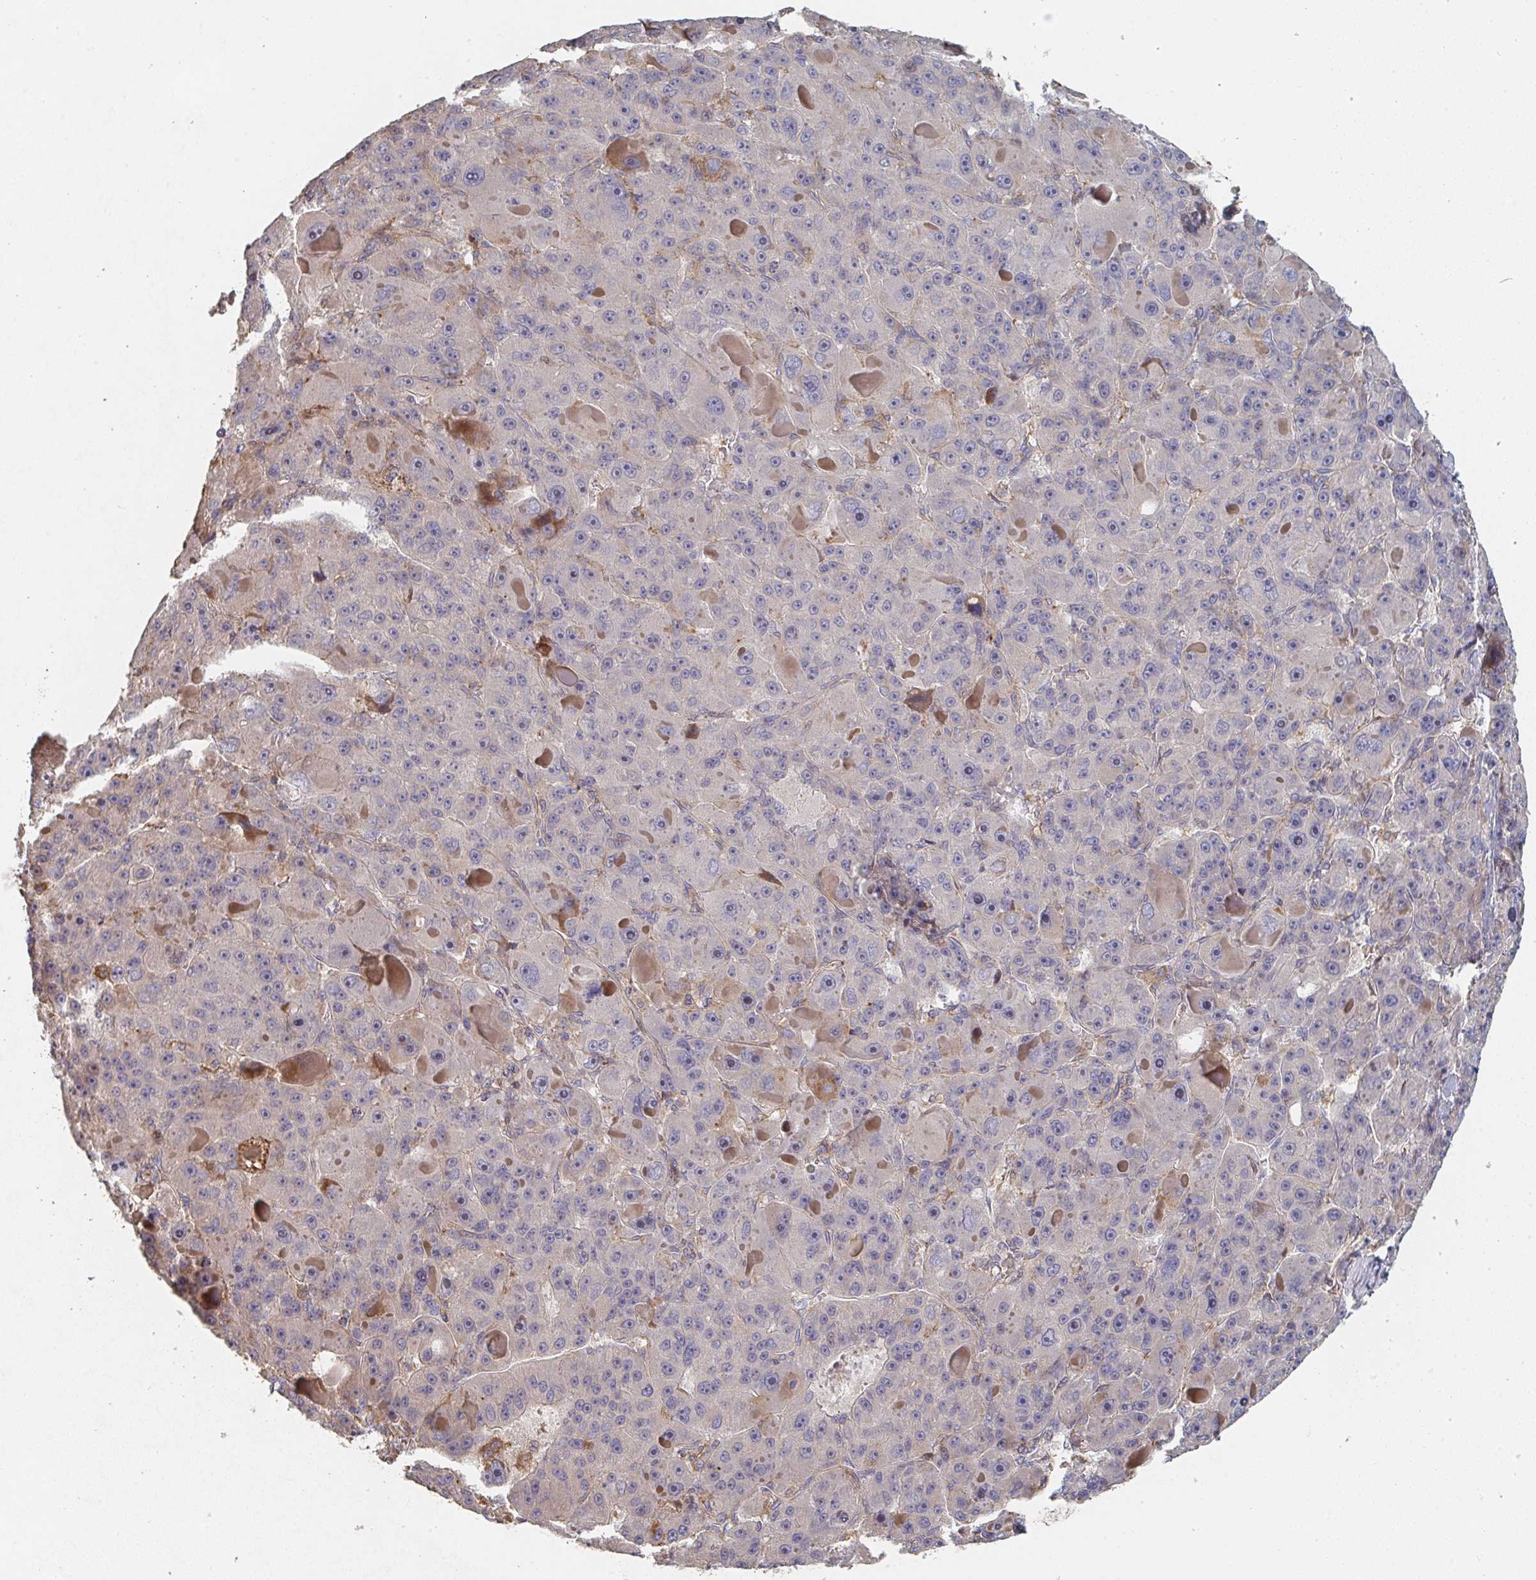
{"staining": {"intensity": "negative", "quantity": "none", "location": "none"}, "tissue": "liver cancer", "cell_type": "Tumor cells", "image_type": "cancer", "snomed": [{"axis": "morphology", "description": "Carcinoma, Hepatocellular, NOS"}, {"axis": "topography", "description": "Liver"}], "caption": "Immunohistochemistry histopathology image of liver cancer (hepatocellular carcinoma) stained for a protein (brown), which shows no staining in tumor cells.", "gene": "PTEN", "patient": {"sex": "male", "age": 76}}